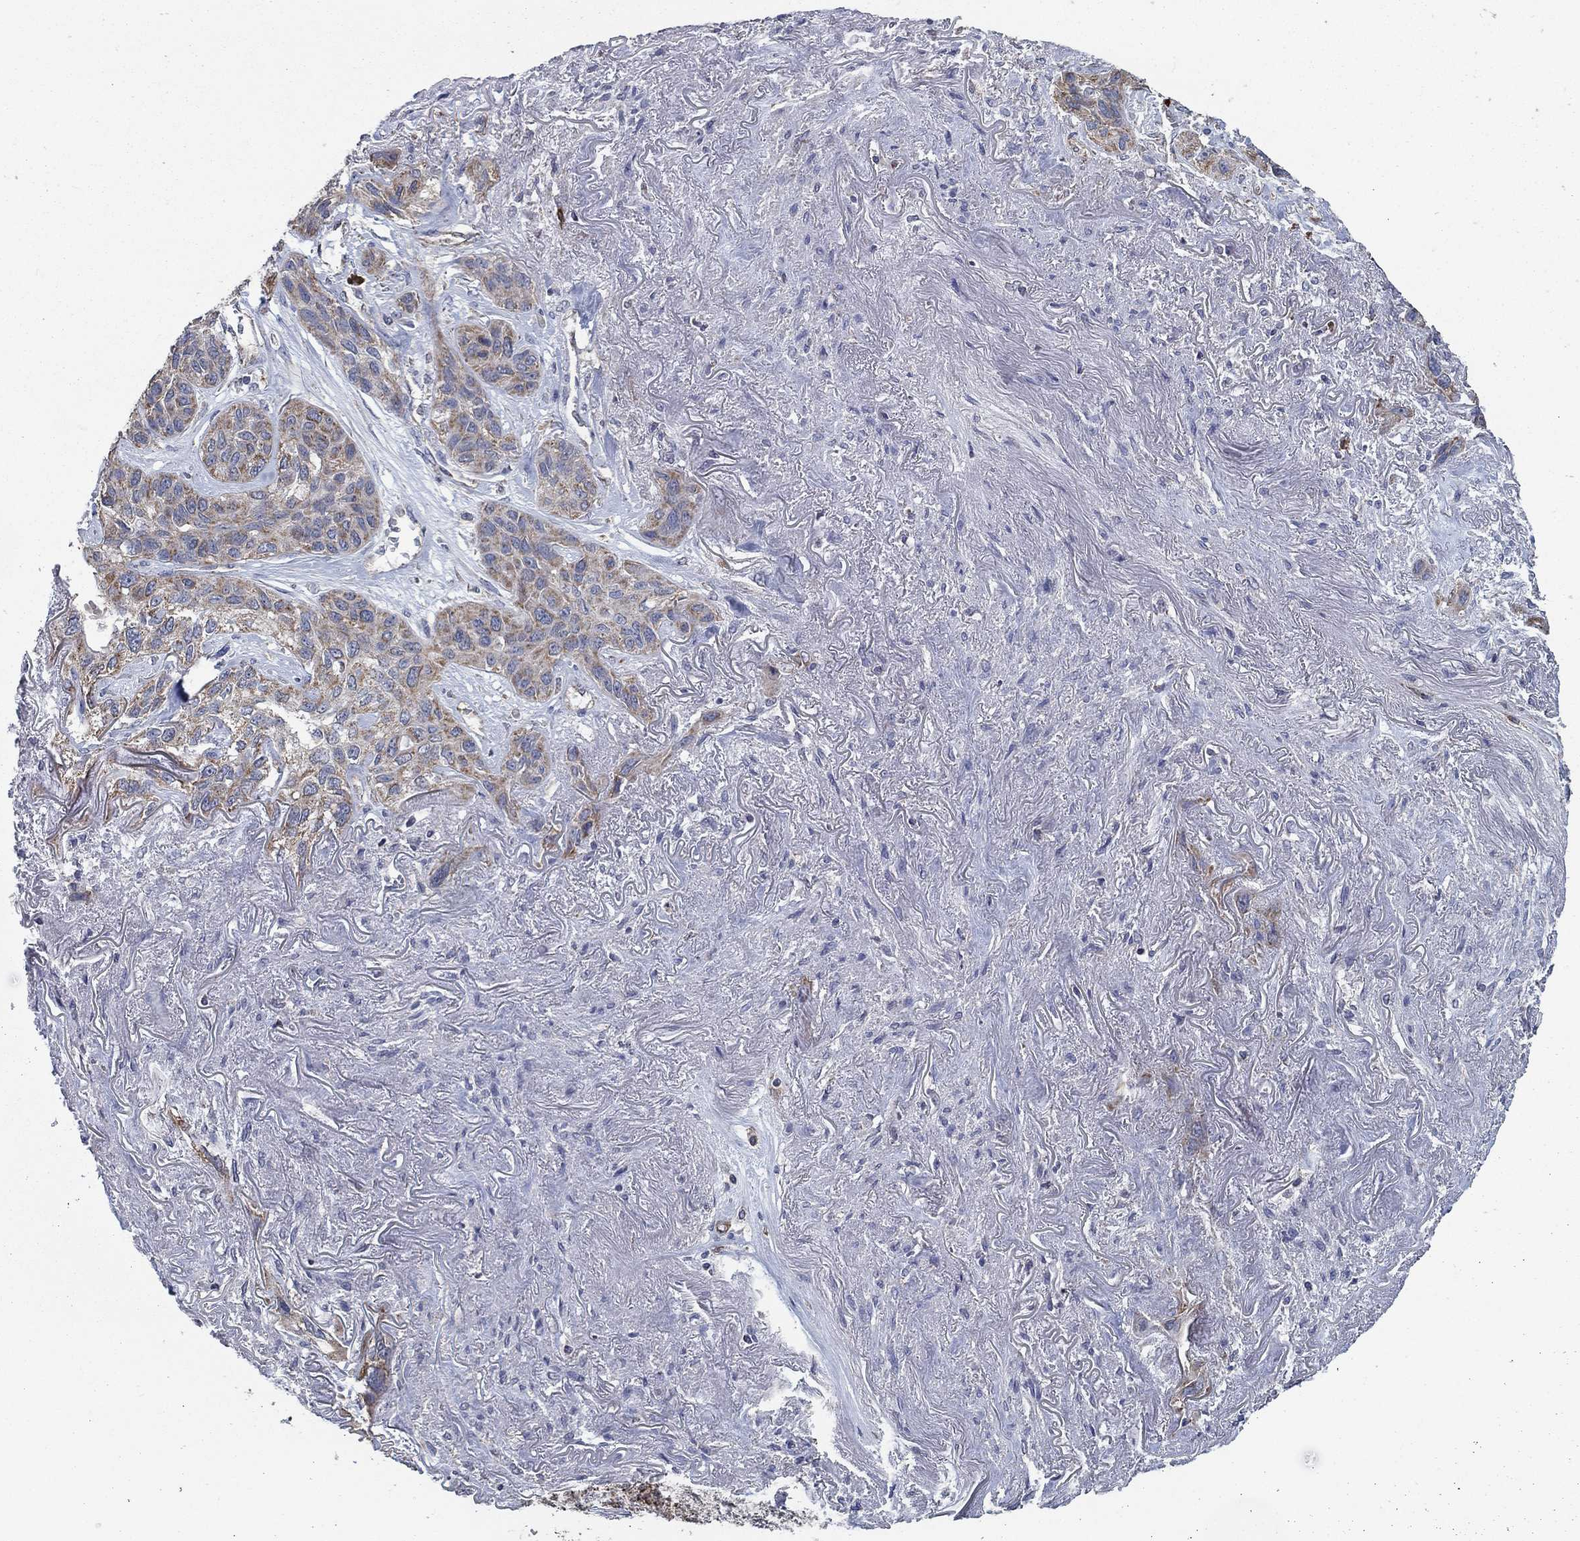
{"staining": {"intensity": "weak", "quantity": ">75%", "location": "cytoplasmic/membranous"}, "tissue": "lung cancer", "cell_type": "Tumor cells", "image_type": "cancer", "snomed": [{"axis": "morphology", "description": "Squamous cell carcinoma, NOS"}, {"axis": "topography", "description": "Lung"}], "caption": "Human lung squamous cell carcinoma stained with a protein marker shows weak staining in tumor cells.", "gene": "HID1", "patient": {"sex": "female", "age": 70}}